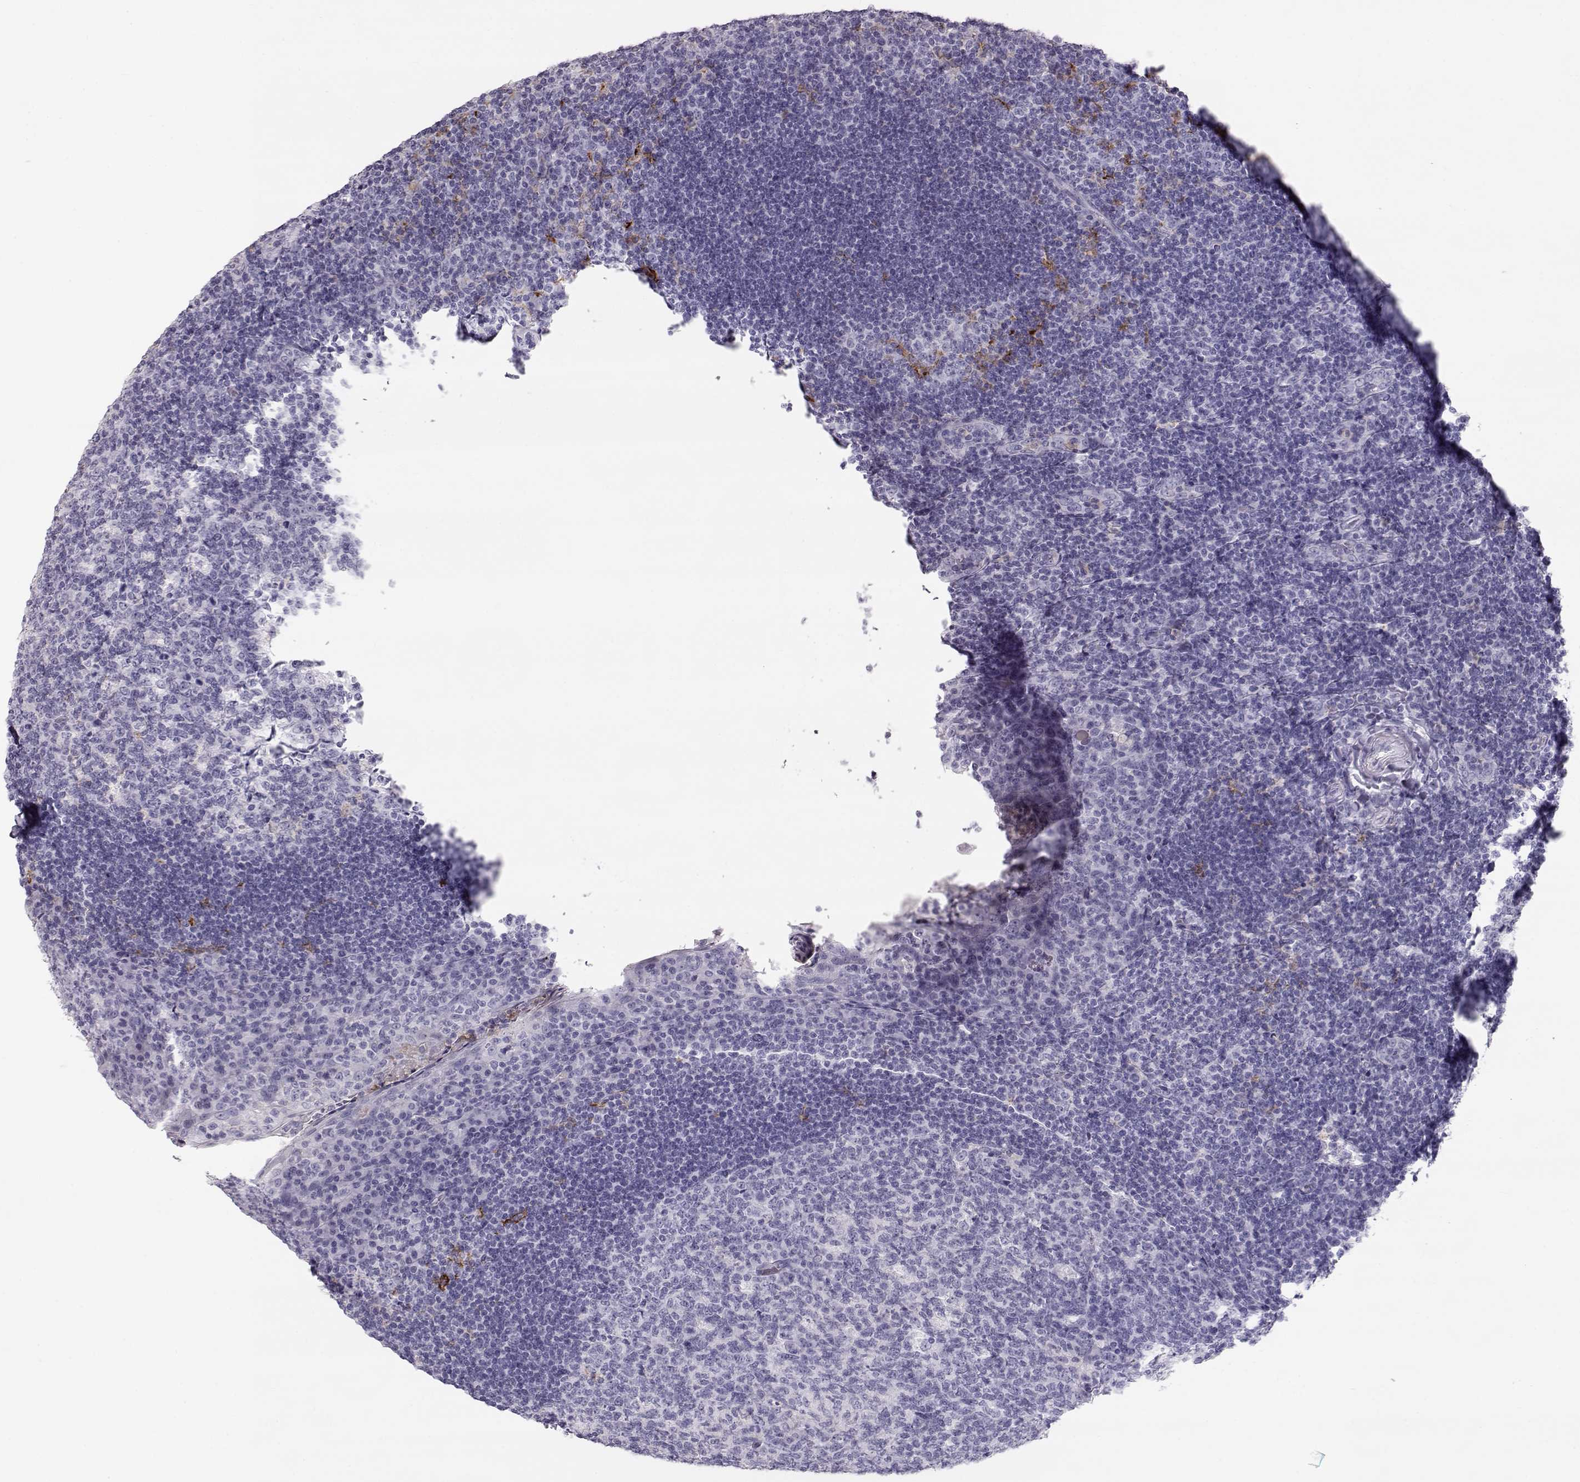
{"staining": {"intensity": "negative", "quantity": "none", "location": "none"}, "tissue": "tonsil", "cell_type": "Germinal center cells", "image_type": "normal", "snomed": [{"axis": "morphology", "description": "Normal tissue, NOS"}, {"axis": "topography", "description": "Tonsil"}], "caption": "Immunohistochemistry (IHC) of benign tonsil shows no staining in germinal center cells.", "gene": "MIP", "patient": {"sex": "male", "age": 17}}